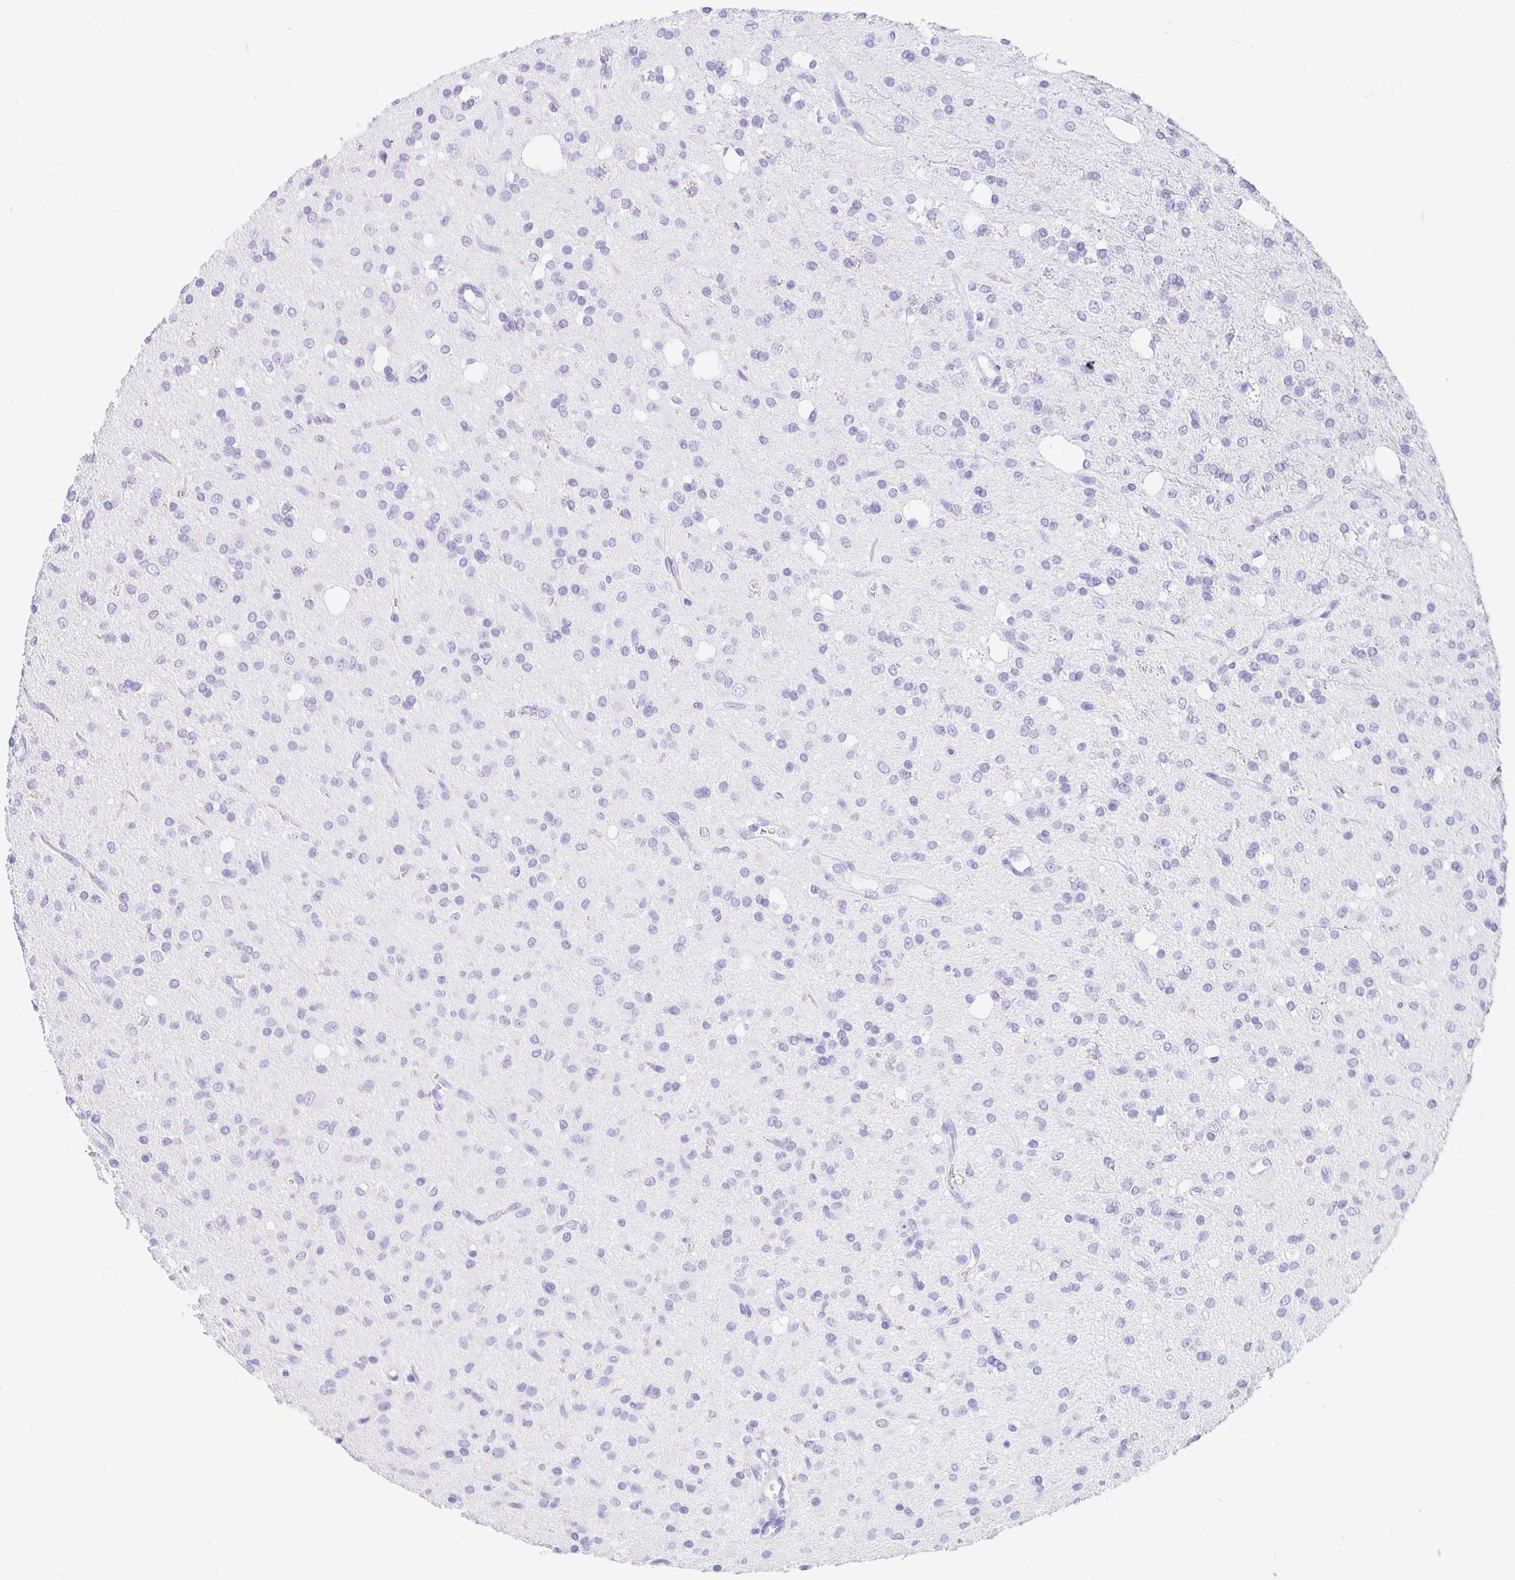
{"staining": {"intensity": "negative", "quantity": "none", "location": "none"}, "tissue": "glioma", "cell_type": "Tumor cells", "image_type": "cancer", "snomed": [{"axis": "morphology", "description": "Glioma, malignant, Low grade"}, {"axis": "topography", "description": "Brain"}], "caption": "IHC of malignant low-grade glioma displays no expression in tumor cells.", "gene": "CHAT", "patient": {"sex": "female", "age": 33}}